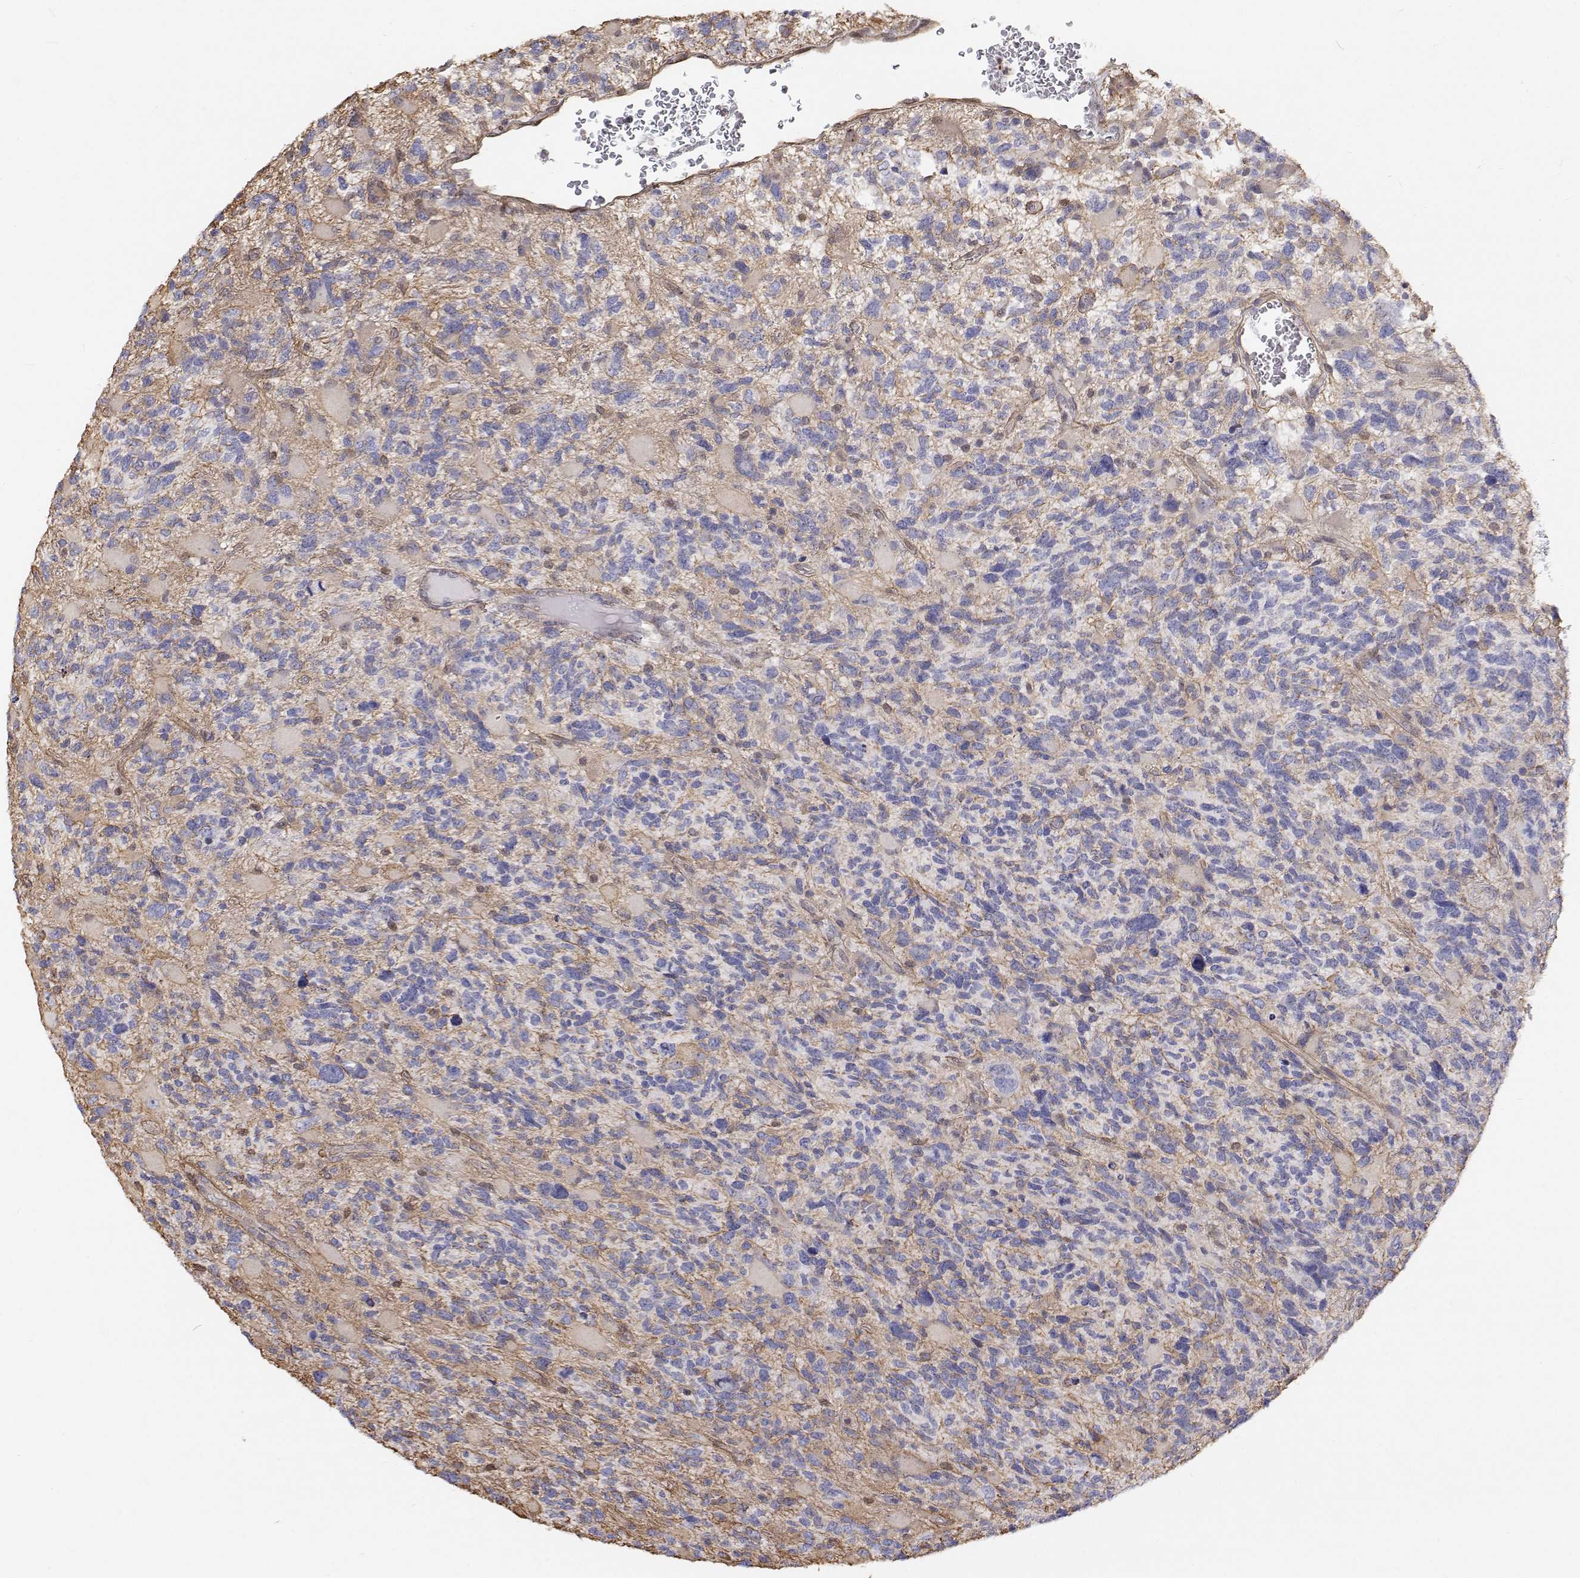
{"staining": {"intensity": "negative", "quantity": "none", "location": "none"}, "tissue": "glioma", "cell_type": "Tumor cells", "image_type": "cancer", "snomed": [{"axis": "morphology", "description": "Glioma, malignant, High grade"}, {"axis": "topography", "description": "Brain"}], "caption": "Immunohistochemical staining of high-grade glioma (malignant) reveals no significant positivity in tumor cells.", "gene": "GSDMA", "patient": {"sex": "female", "age": 71}}